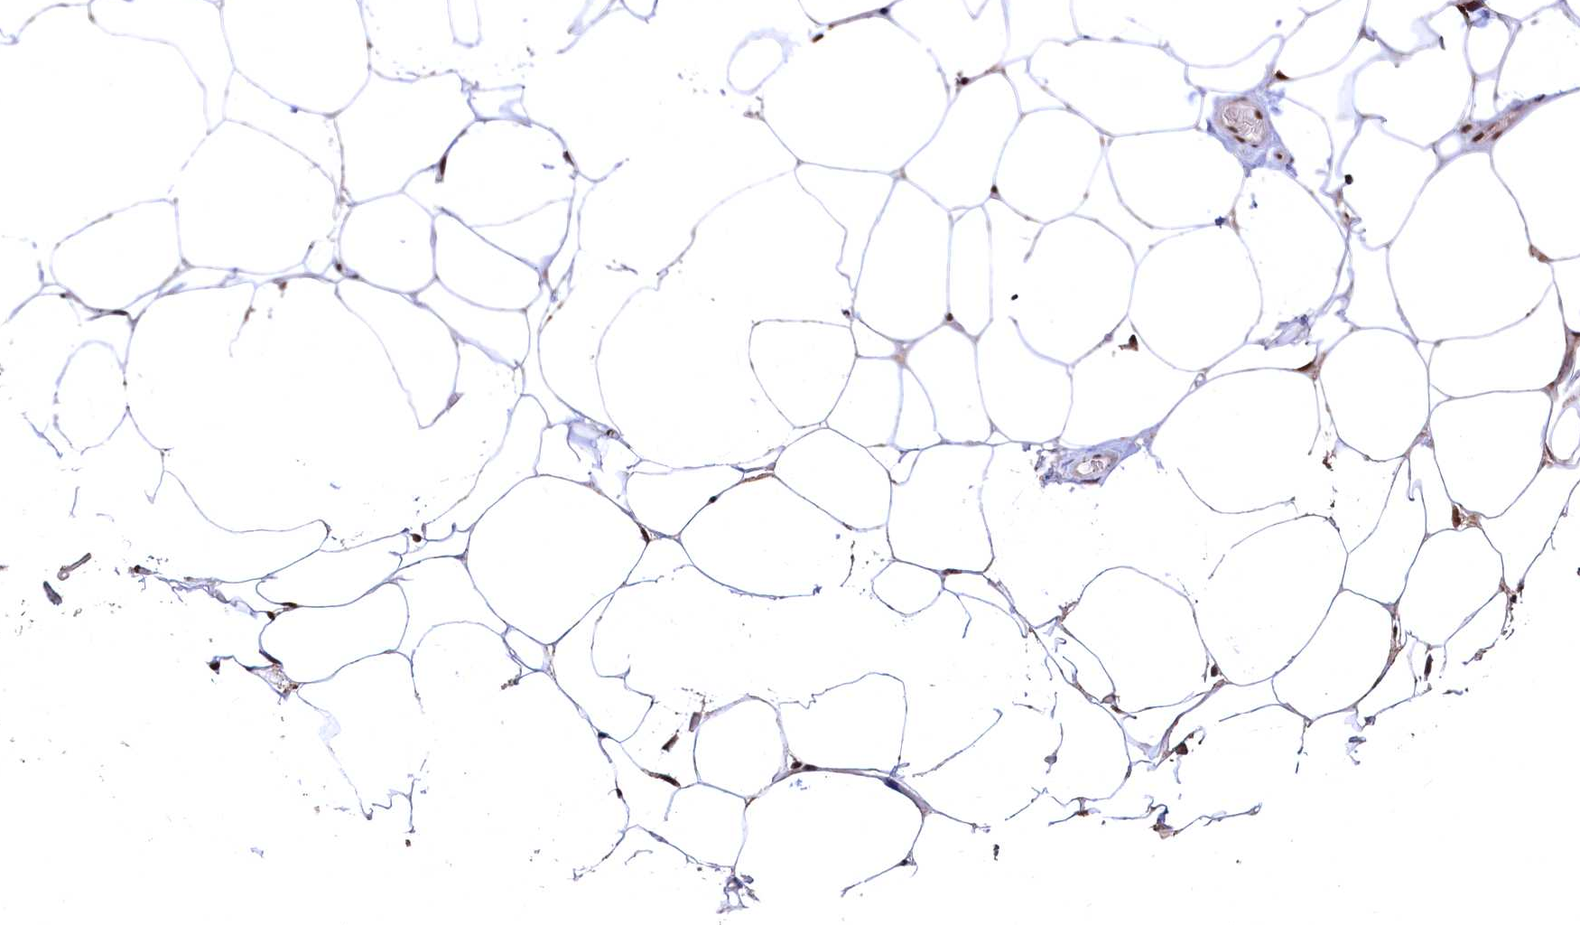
{"staining": {"intensity": "strong", "quantity": ">75%", "location": "nuclear"}, "tissue": "adipose tissue", "cell_type": "Adipocytes", "image_type": "normal", "snomed": [{"axis": "morphology", "description": "Normal tissue, NOS"}, {"axis": "topography", "description": "Breast"}], "caption": "Immunohistochemistry (IHC) (DAB (3,3'-diaminobenzidine)) staining of unremarkable adipose tissue displays strong nuclear protein staining in approximately >75% of adipocytes.", "gene": "RSRC2", "patient": {"sex": "female", "age": 26}}